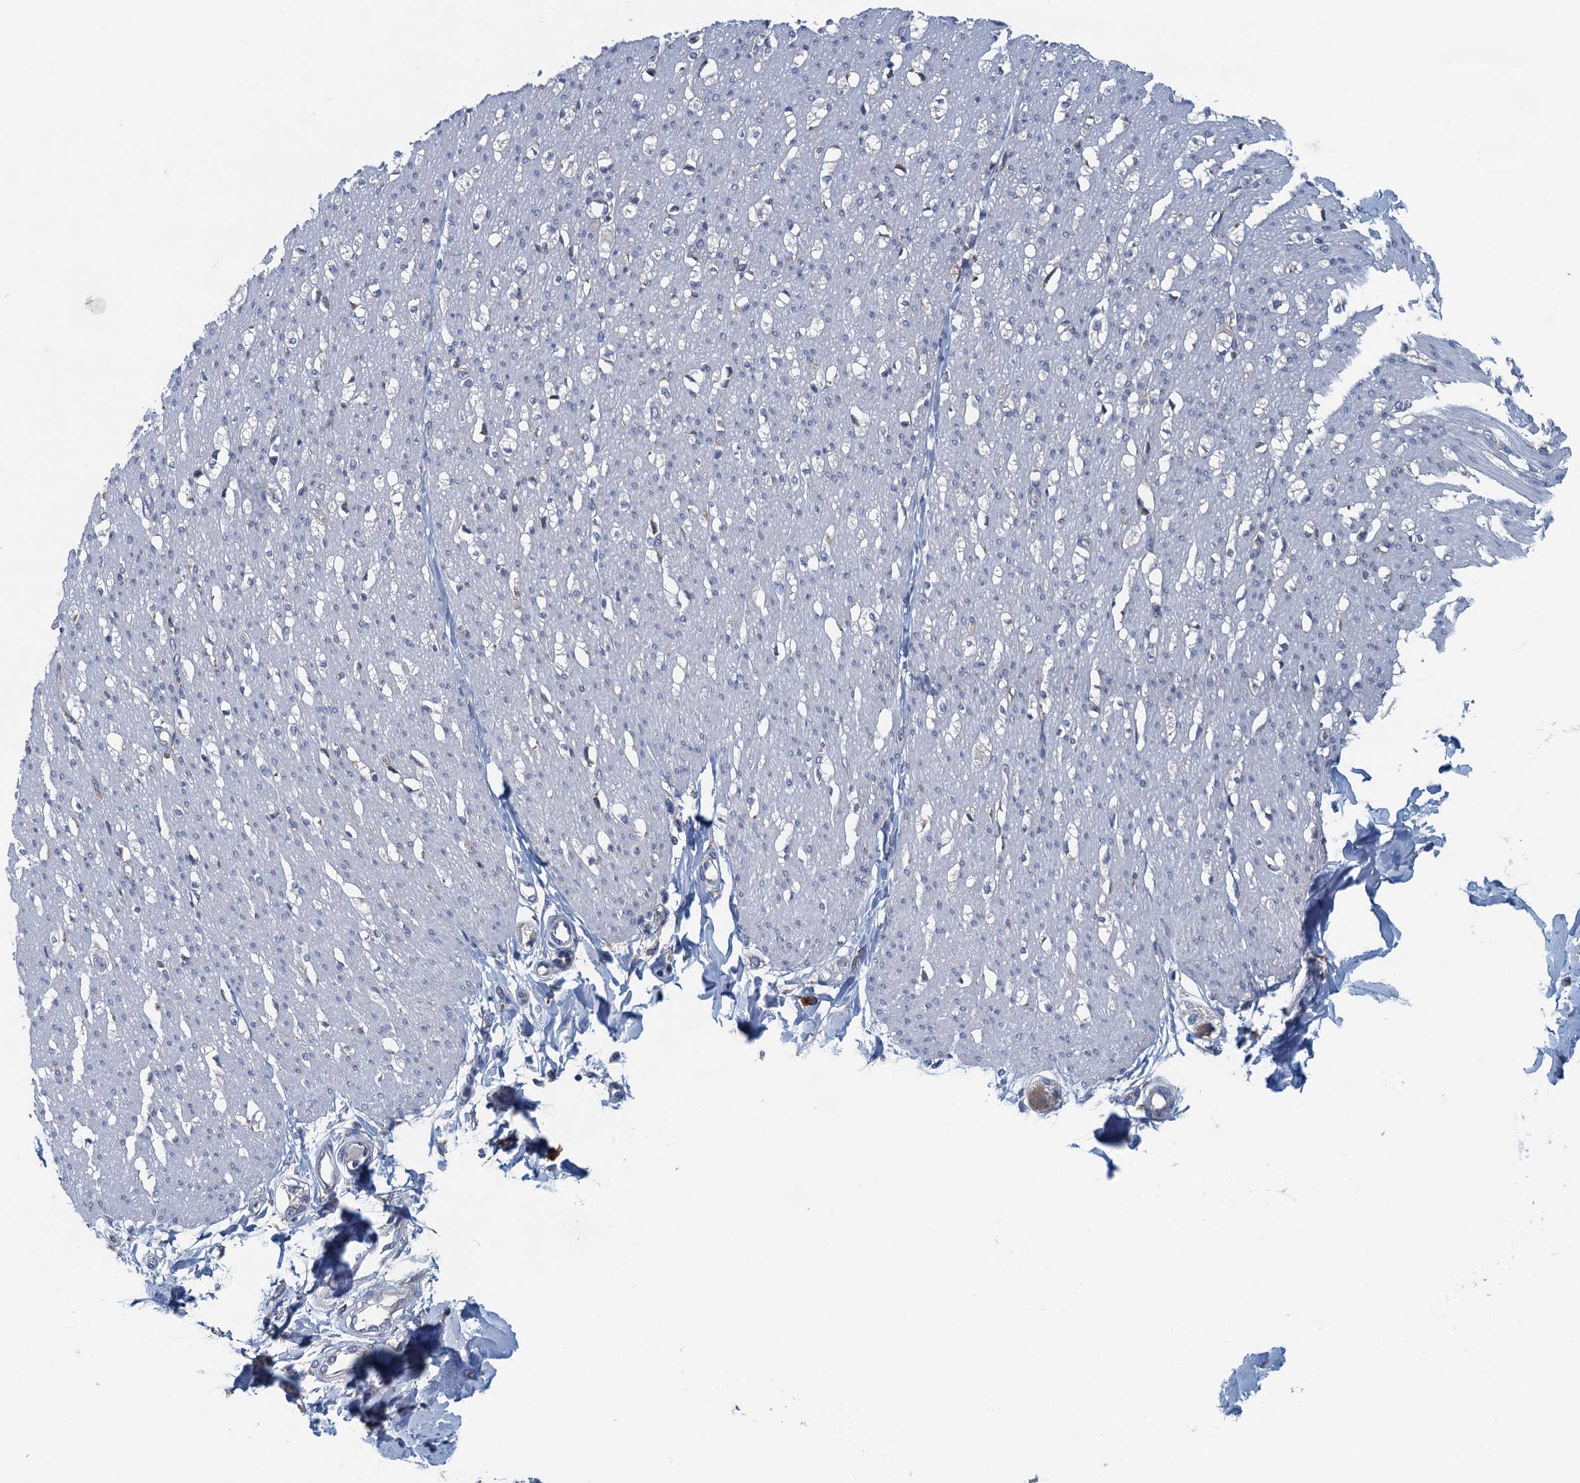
{"staining": {"intensity": "negative", "quantity": "none", "location": "none"}, "tissue": "smooth muscle", "cell_type": "Smooth muscle cells", "image_type": "normal", "snomed": [{"axis": "morphology", "description": "Normal tissue, NOS"}, {"axis": "morphology", "description": "Adenocarcinoma, NOS"}, {"axis": "topography", "description": "Colon"}, {"axis": "topography", "description": "Peripheral nerve tissue"}], "caption": "Photomicrograph shows no significant protein positivity in smooth muscle cells of unremarkable smooth muscle. Brightfield microscopy of immunohistochemistry stained with DAB (brown) and hematoxylin (blue), captured at high magnification.", "gene": "MYDGF", "patient": {"sex": "male", "age": 14}}